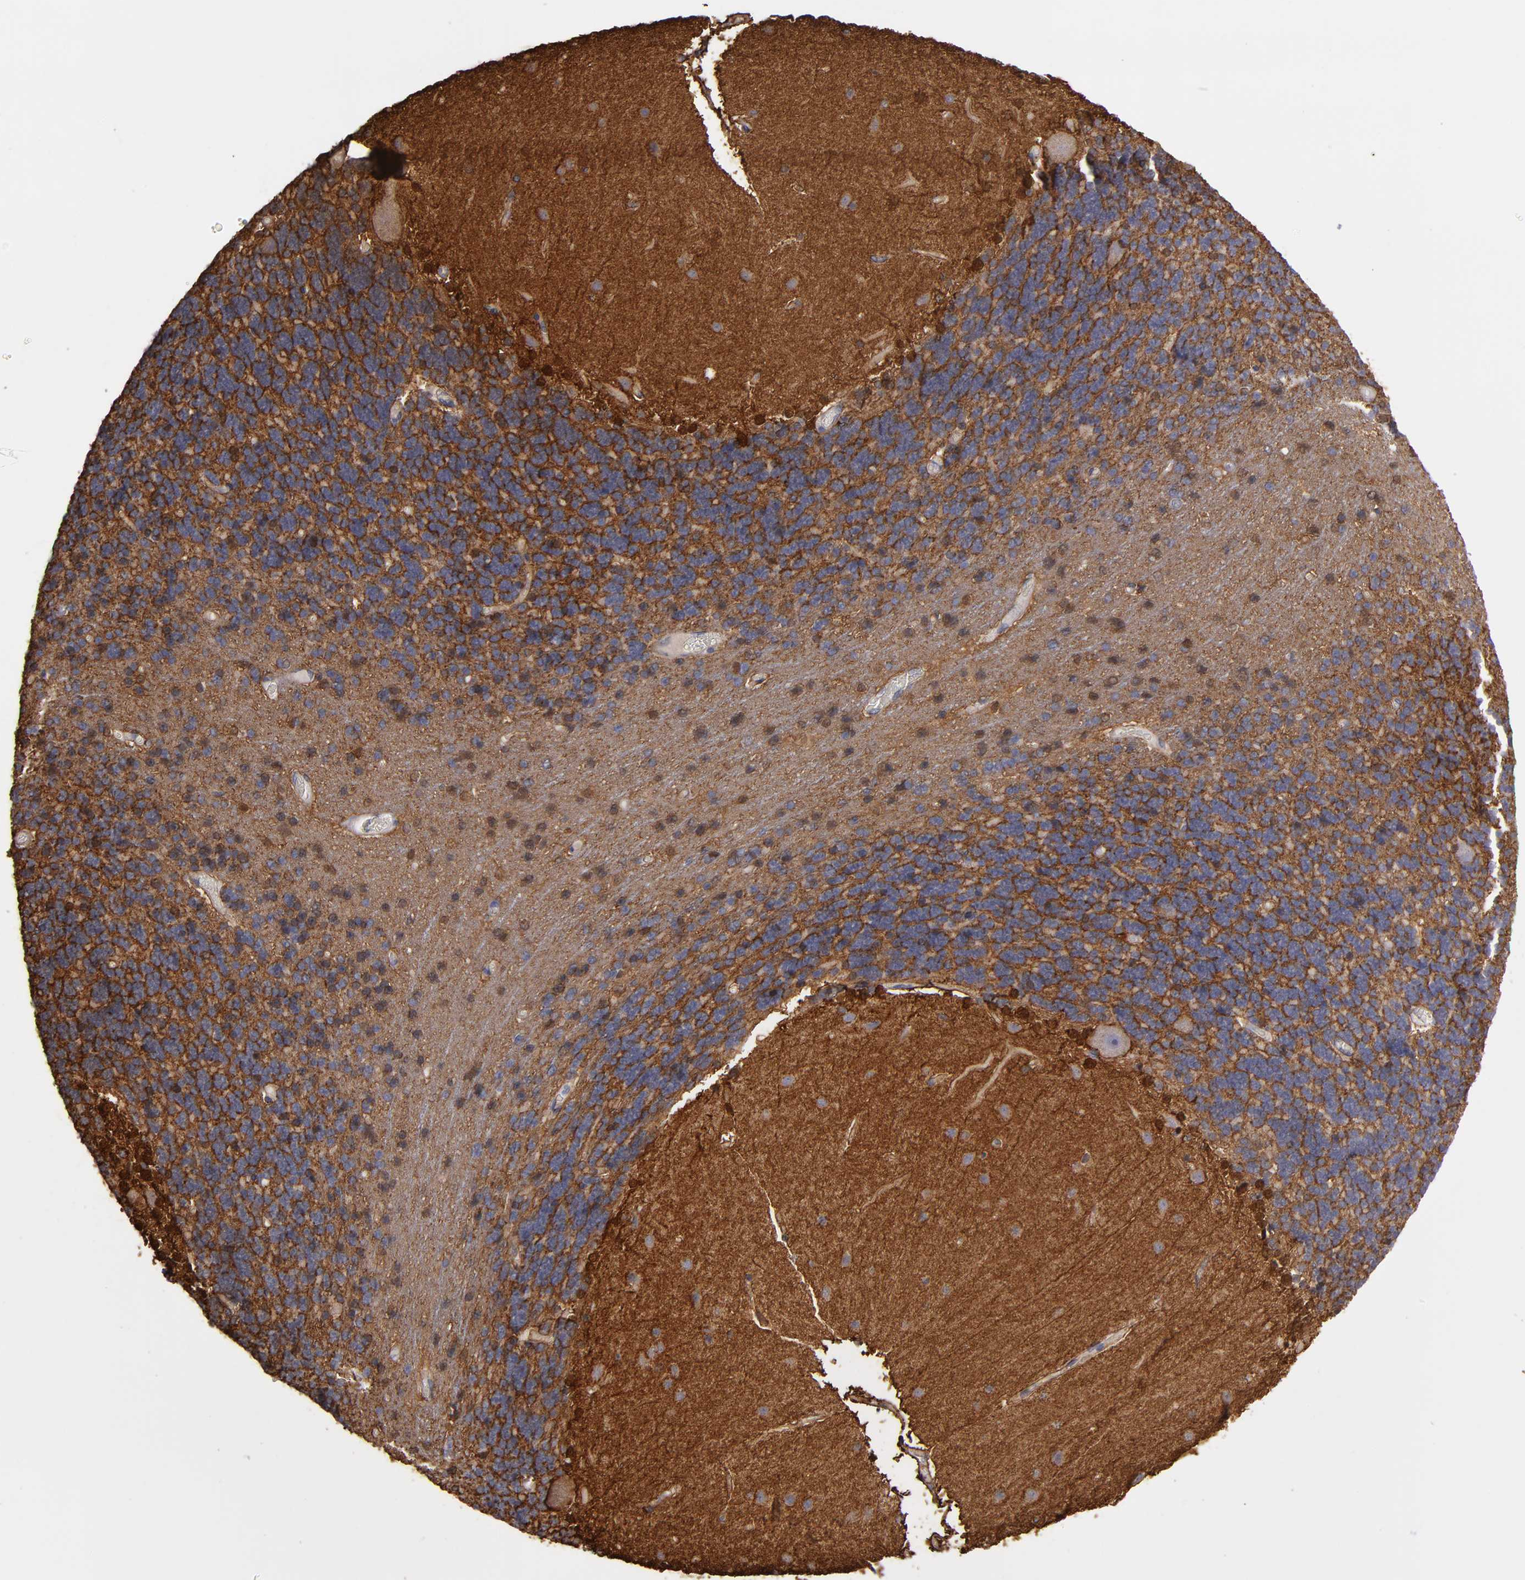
{"staining": {"intensity": "negative", "quantity": "none", "location": "none"}, "tissue": "cerebellum", "cell_type": "Cells in granular layer", "image_type": "normal", "snomed": [{"axis": "morphology", "description": "Normal tissue, NOS"}, {"axis": "topography", "description": "Cerebellum"}], "caption": "Immunohistochemistry image of unremarkable human cerebellum stained for a protein (brown), which reveals no staining in cells in granular layer.", "gene": "NDRG2", "patient": {"sex": "female", "age": 54}}